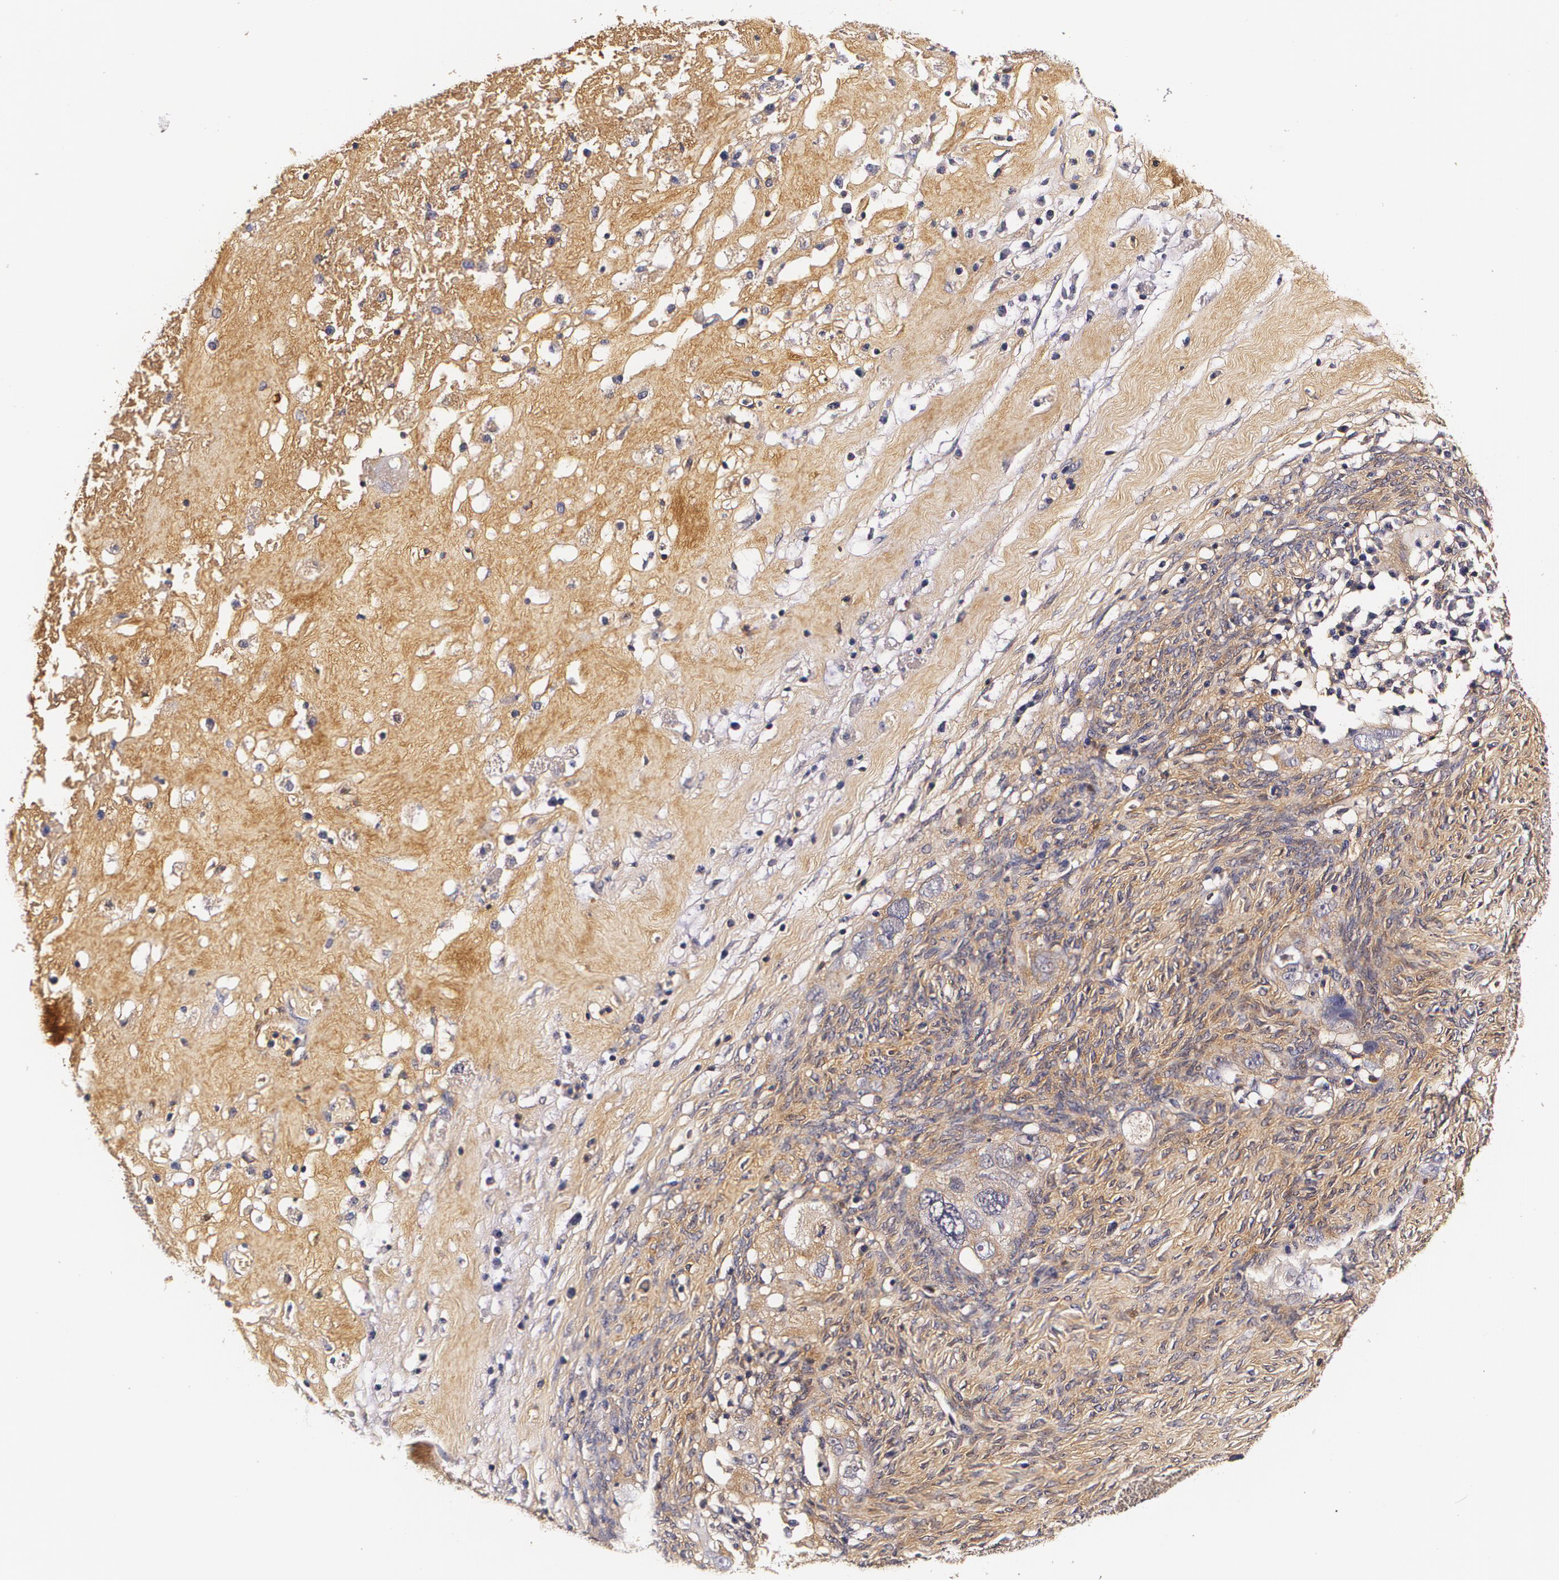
{"staining": {"intensity": "weak", "quantity": "25%-75%", "location": "cytoplasmic/membranous"}, "tissue": "ovarian cancer", "cell_type": "Tumor cells", "image_type": "cancer", "snomed": [{"axis": "morphology", "description": "Normal tissue, NOS"}, {"axis": "morphology", "description": "Cystadenocarcinoma, serous, NOS"}, {"axis": "topography", "description": "Ovary"}], "caption": "Protein analysis of ovarian cancer (serous cystadenocarcinoma) tissue exhibits weak cytoplasmic/membranous staining in about 25%-75% of tumor cells. (DAB = brown stain, brightfield microscopy at high magnification).", "gene": "TTR", "patient": {"sex": "female", "age": 62}}